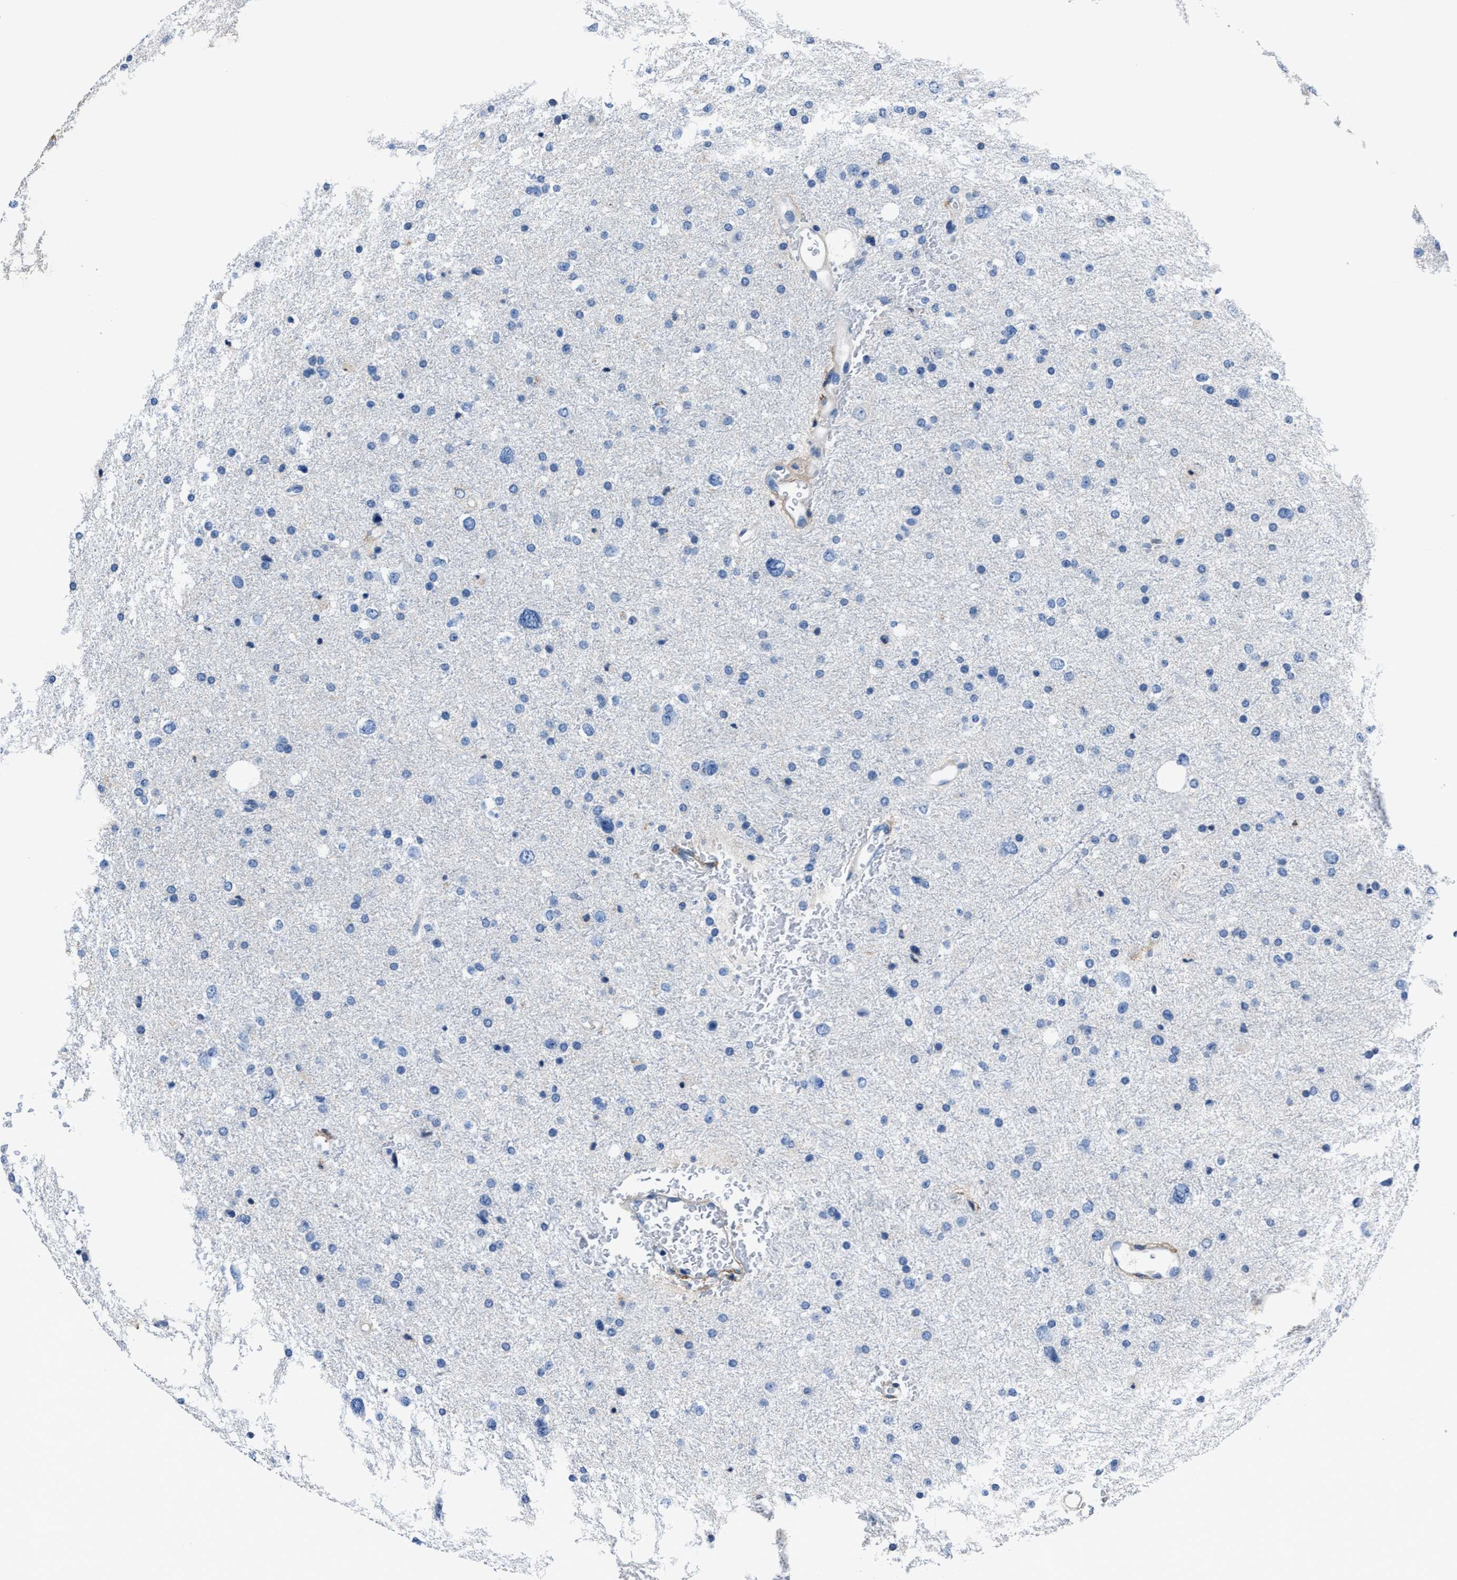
{"staining": {"intensity": "negative", "quantity": "none", "location": "none"}, "tissue": "glioma", "cell_type": "Tumor cells", "image_type": "cancer", "snomed": [{"axis": "morphology", "description": "Glioma, malignant, Low grade"}, {"axis": "topography", "description": "Brain"}], "caption": "The image reveals no staining of tumor cells in malignant glioma (low-grade).", "gene": "FGL2", "patient": {"sex": "female", "age": 37}}